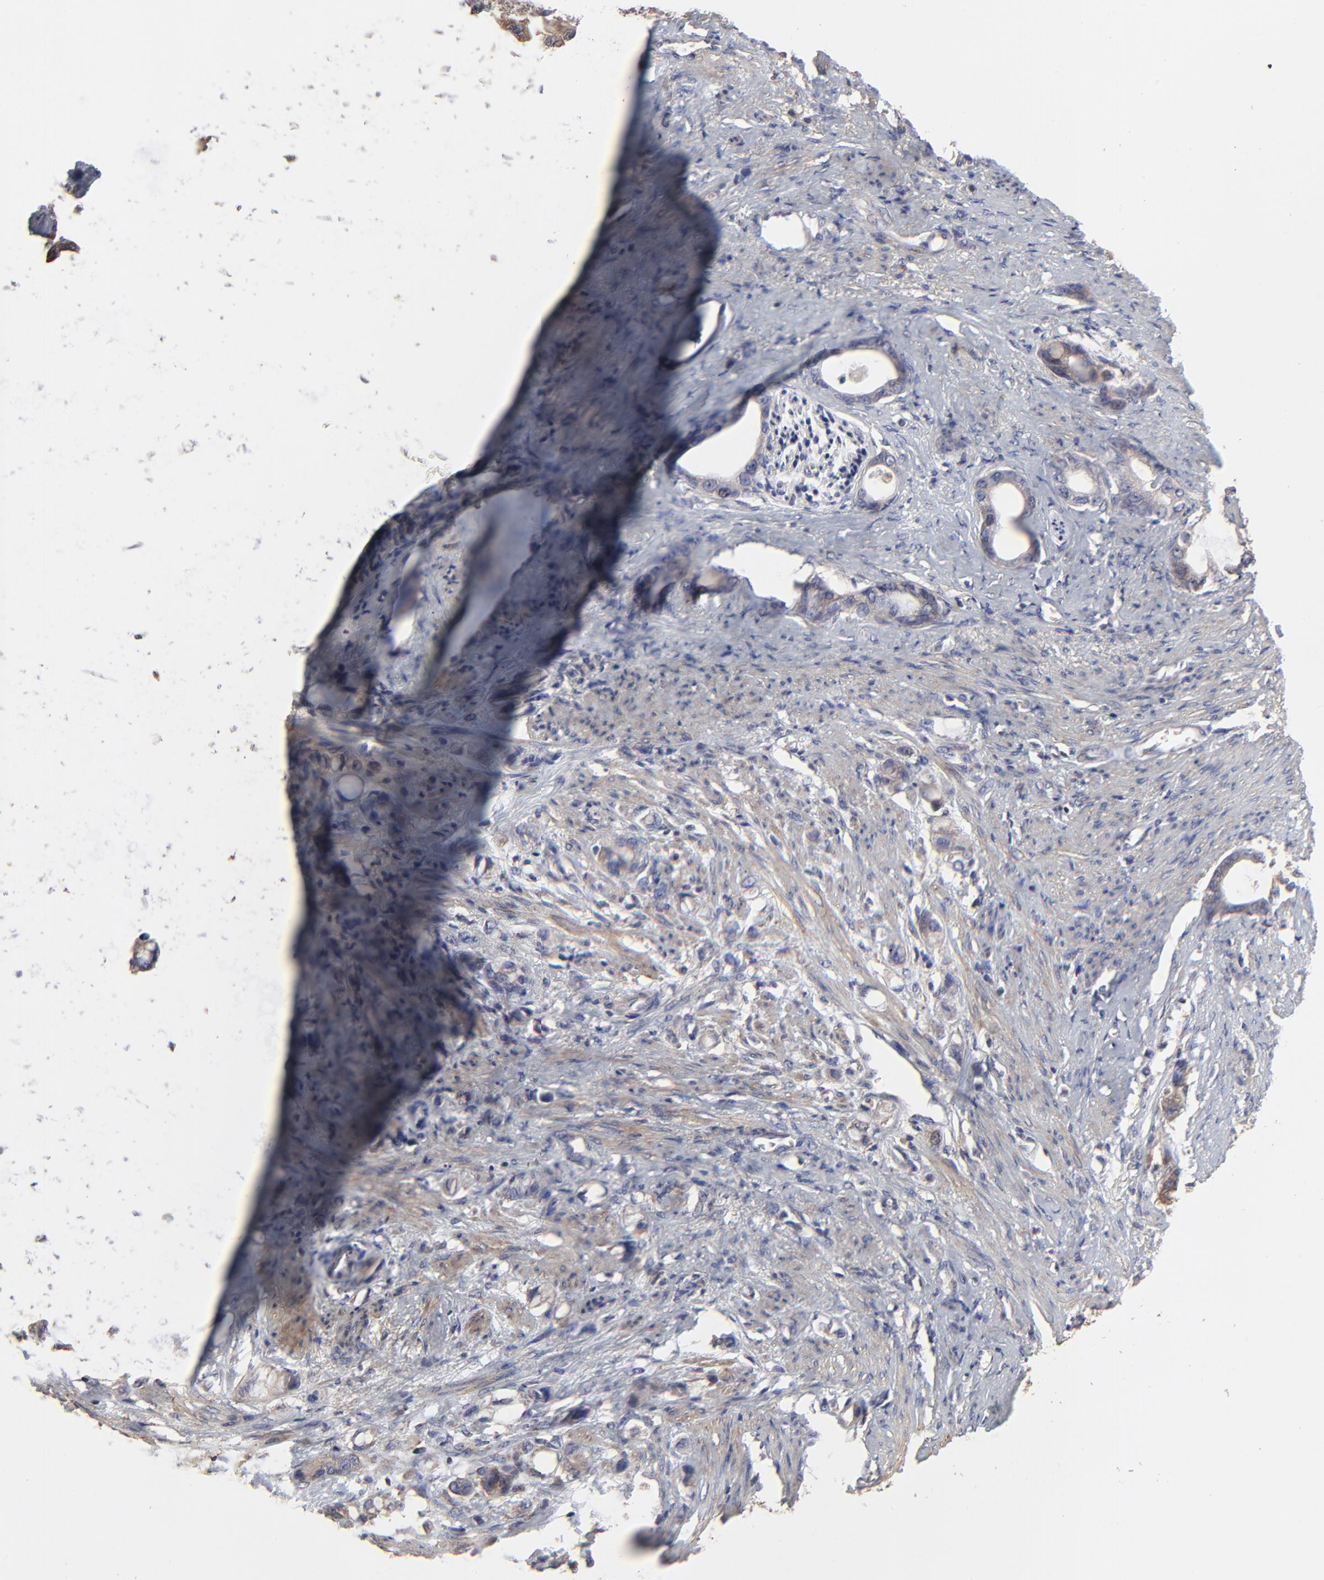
{"staining": {"intensity": "moderate", "quantity": ">75%", "location": "cytoplasmic/membranous"}, "tissue": "stomach cancer", "cell_type": "Tumor cells", "image_type": "cancer", "snomed": [{"axis": "morphology", "description": "Adenocarcinoma, NOS"}, {"axis": "topography", "description": "Stomach"}], "caption": "DAB immunohistochemical staining of stomach adenocarcinoma displays moderate cytoplasmic/membranous protein positivity in approximately >75% of tumor cells.", "gene": "ELP2", "patient": {"sex": "female", "age": 75}}